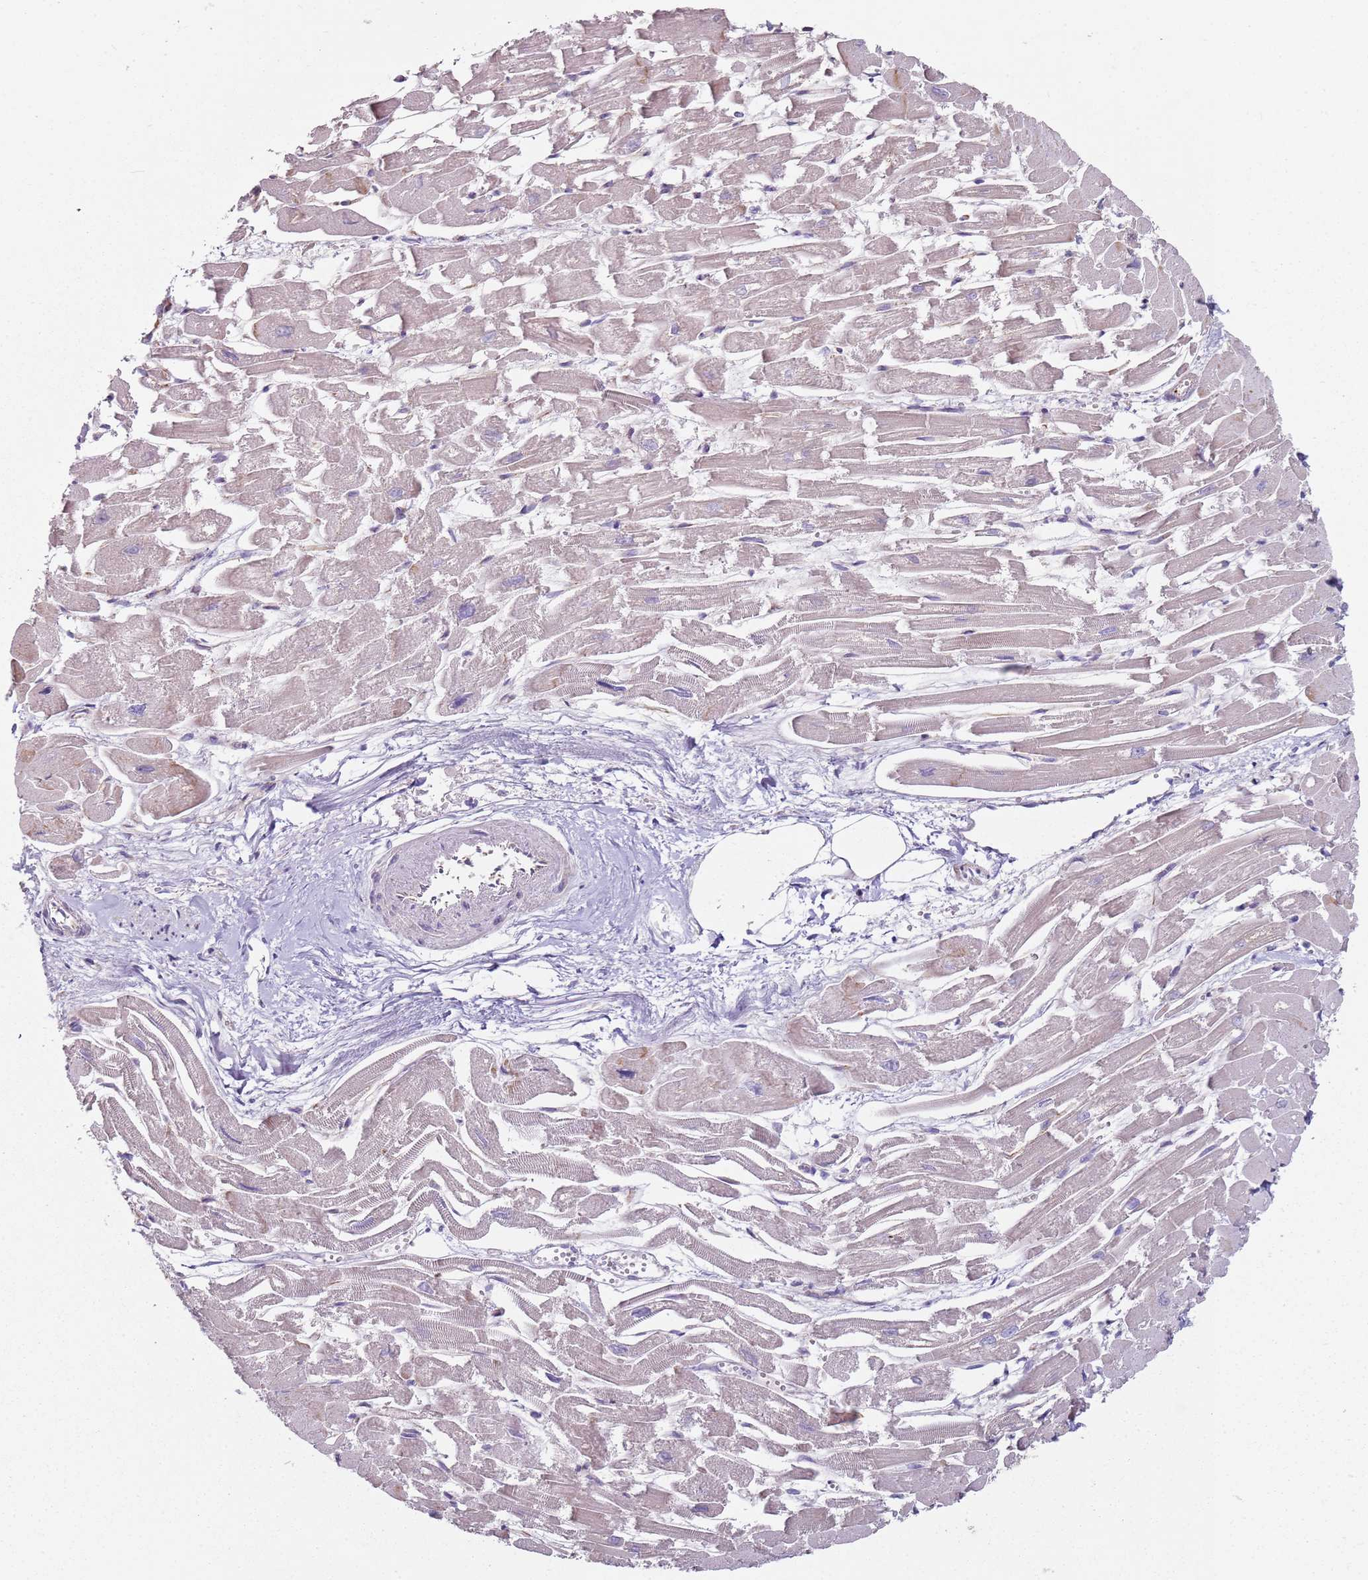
{"staining": {"intensity": "moderate", "quantity": "25%-75%", "location": "cytoplasmic/membranous"}, "tissue": "heart muscle", "cell_type": "Cardiomyocytes", "image_type": "normal", "snomed": [{"axis": "morphology", "description": "Normal tissue, NOS"}, {"axis": "topography", "description": "Heart"}], "caption": "A photomicrograph of human heart muscle stained for a protein displays moderate cytoplasmic/membranous brown staining in cardiomyocytes. Immunohistochemistry (ihc) stains the protein of interest in brown and the nuclei are stained blue.", "gene": "ALS2", "patient": {"sex": "male", "age": 54}}